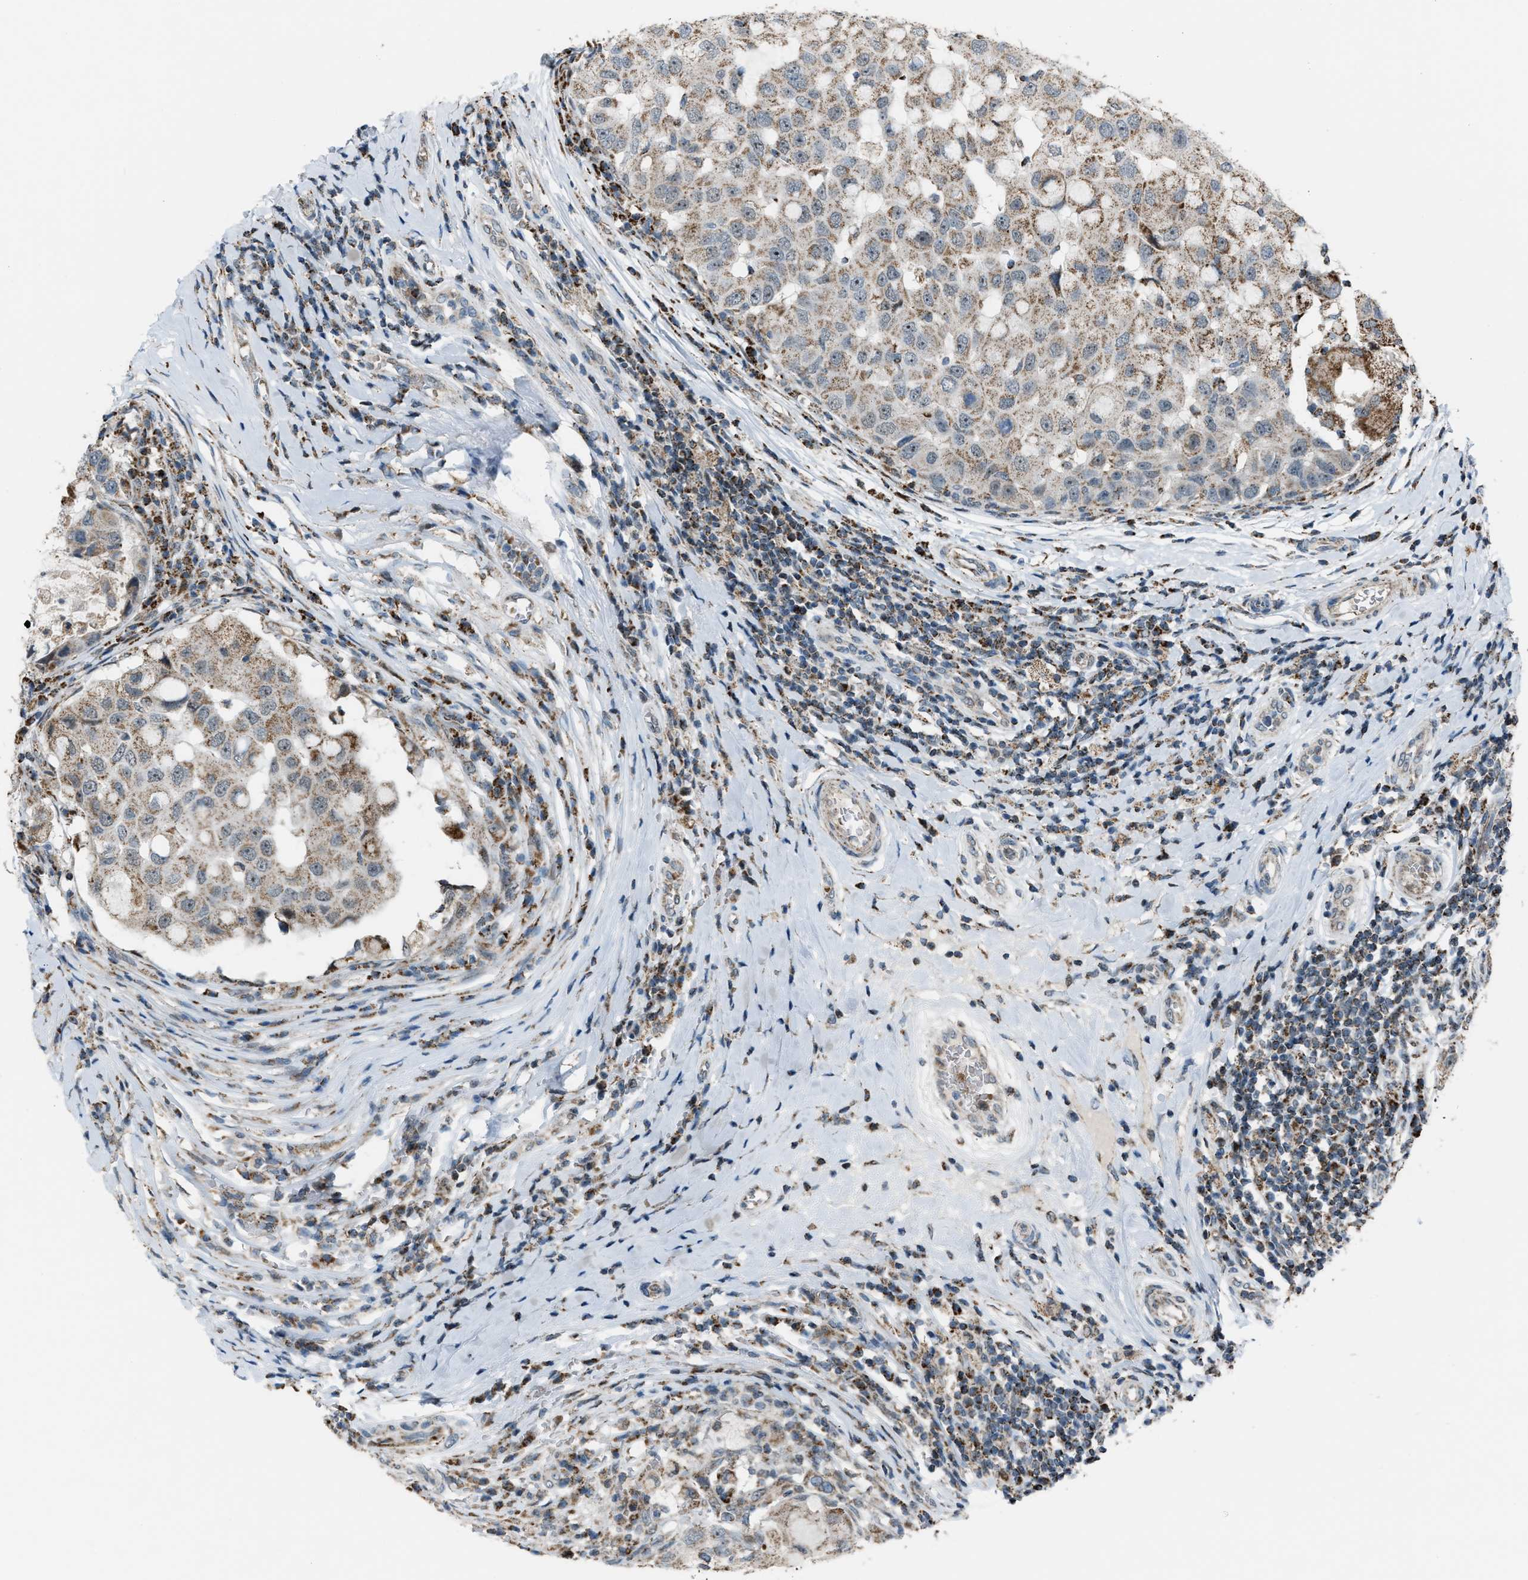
{"staining": {"intensity": "moderate", "quantity": ">75%", "location": "cytoplasmic/membranous"}, "tissue": "breast cancer", "cell_type": "Tumor cells", "image_type": "cancer", "snomed": [{"axis": "morphology", "description": "Duct carcinoma"}, {"axis": "topography", "description": "Breast"}], "caption": "Immunohistochemistry histopathology image of neoplastic tissue: breast cancer (infiltrating ductal carcinoma) stained using immunohistochemistry (IHC) displays medium levels of moderate protein expression localized specifically in the cytoplasmic/membranous of tumor cells, appearing as a cytoplasmic/membranous brown color.", "gene": "CHN2", "patient": {"sex": "female", "age": 27}}